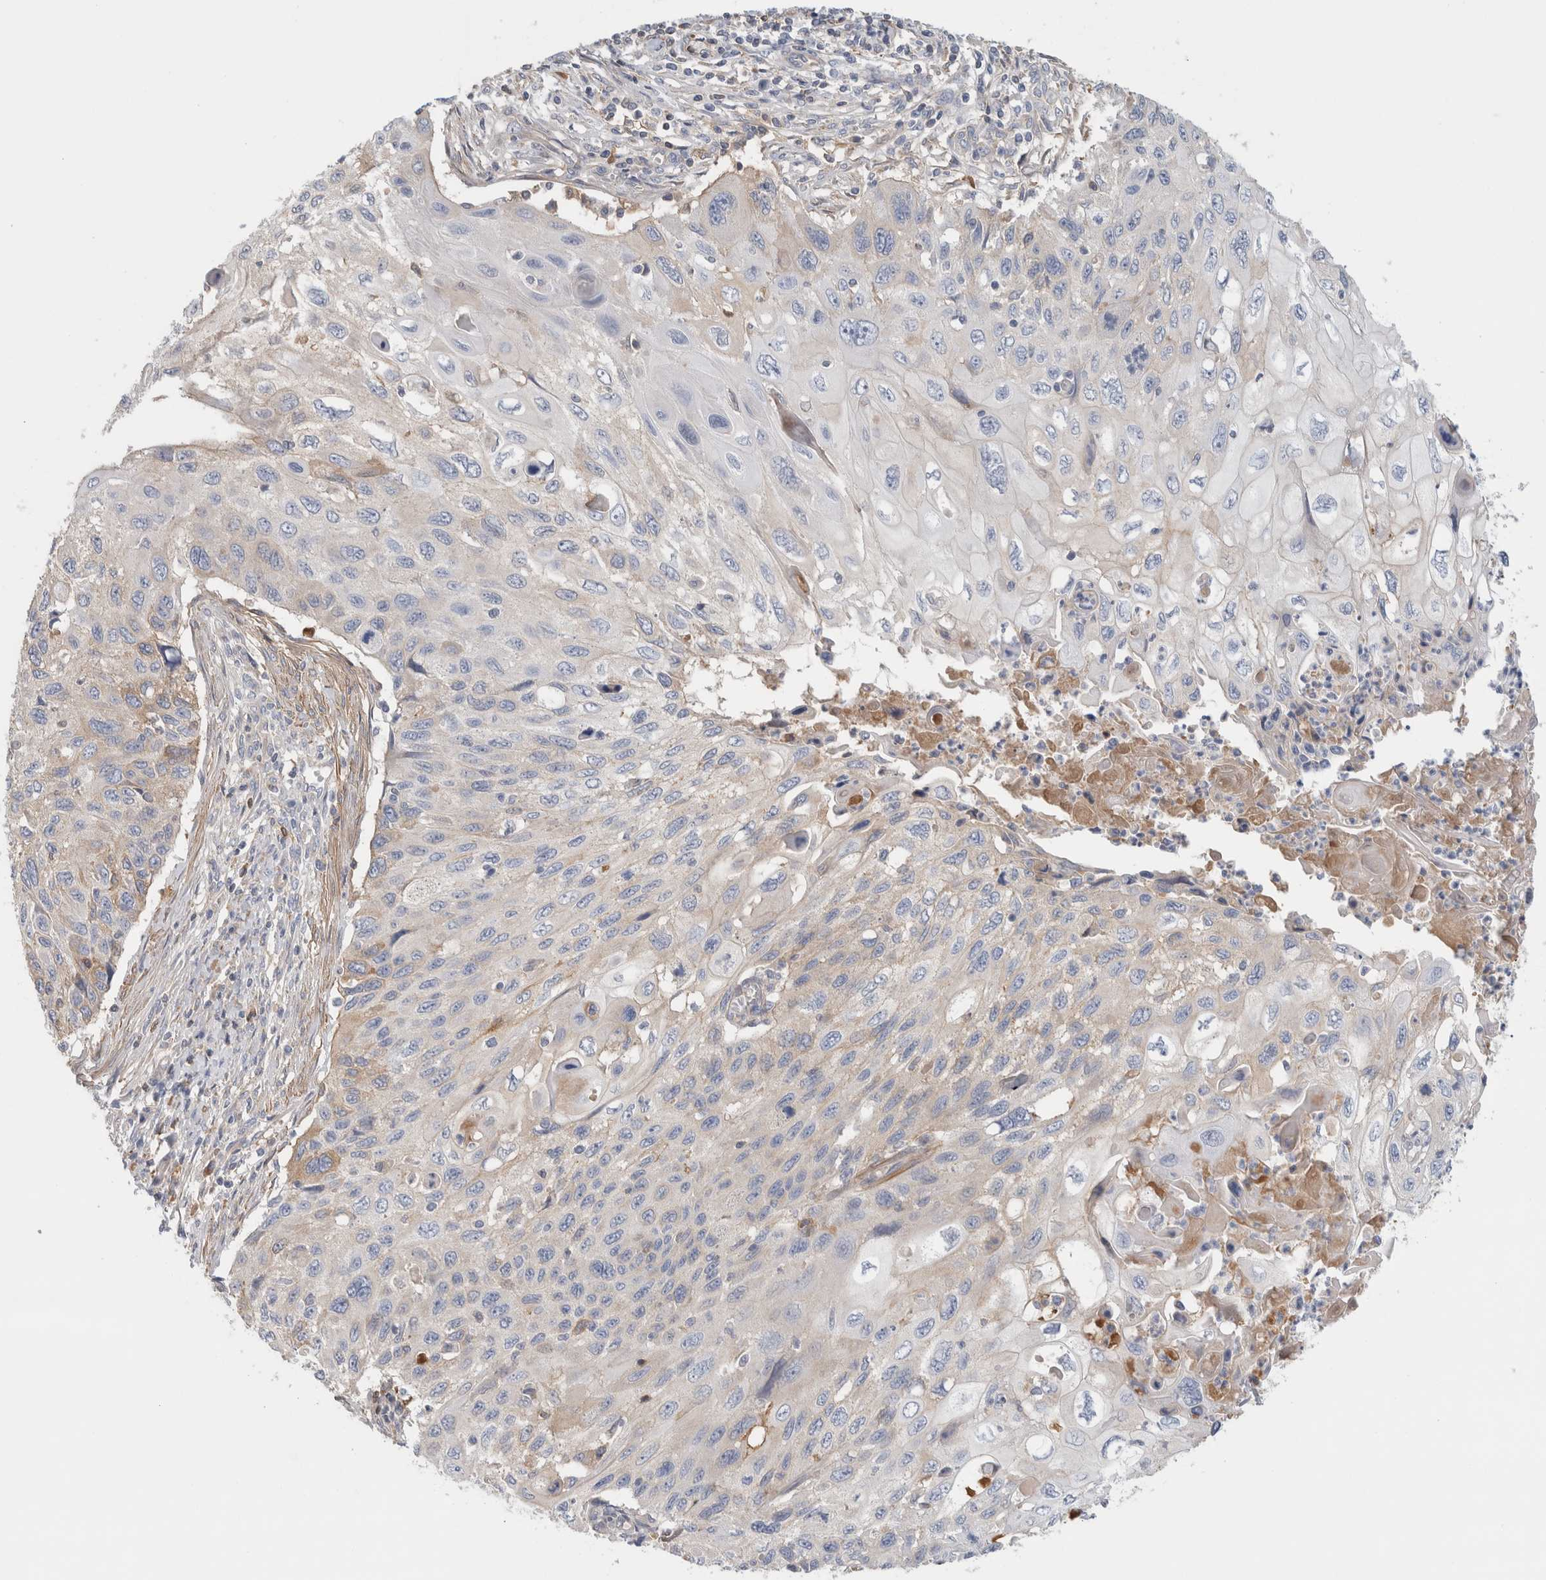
{"staining": {"intensity": "negative", "quantity": "none", "location": "none"}, "tissue": "cervical cancer", "cell_type": "Tumor cells", "image_type": "cancer", "snomed": [{"axis": "morphology", "description": "Squamous cell carcinoma, NOS"}, {"axis": "topography", "description": "Cervix"}], "caption": "The image displays no staining of tumor cells in cervical cancer. Brightfield microscopy of immunohistochemistry stained with DAB (brown) and hematoxylin (blue), captured at high magnification.", "gene": "CFI", "patient": {"sex": "female", "age": 70}}